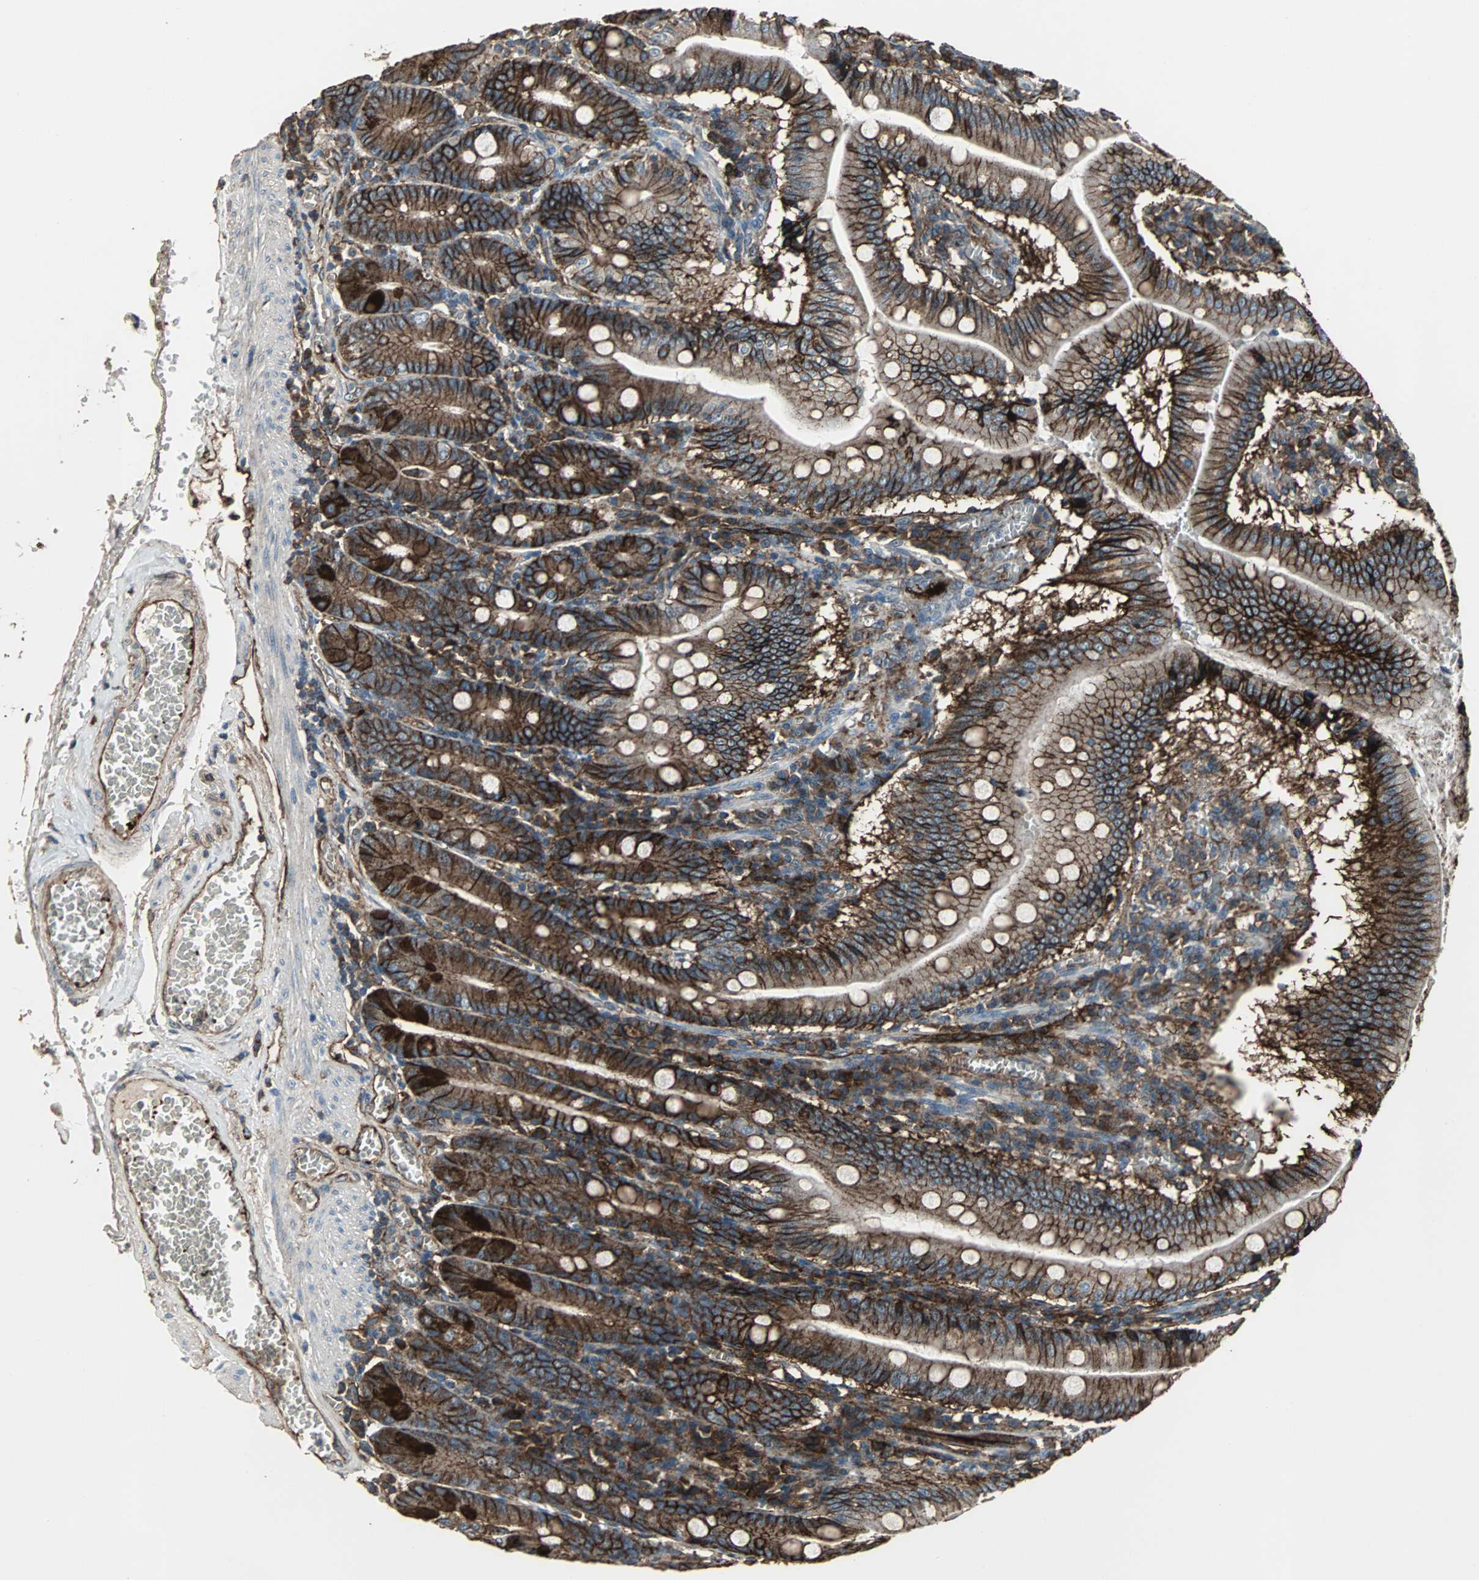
{"staining": {"intensity": "strong", "quantity": ">75%", "location": "cytoplasmic/membranous"}, "tissue": "small intestine", "cell_type": "Glandular cells", "image_type": "normal", "snomed": [{"axis": "morphology", "description": "Normal tissue, NOS"}, {"axis": "topography", "description": "Small intestine"}], "caption": "Protein expression by immunohistochemistry (IHC) shows strong cytoplasmic/membranous staining in approximately >75% of glandular cells in benign small intestine.", "gene": "F11R", "patient": {"sex": "male", "age": 71}}